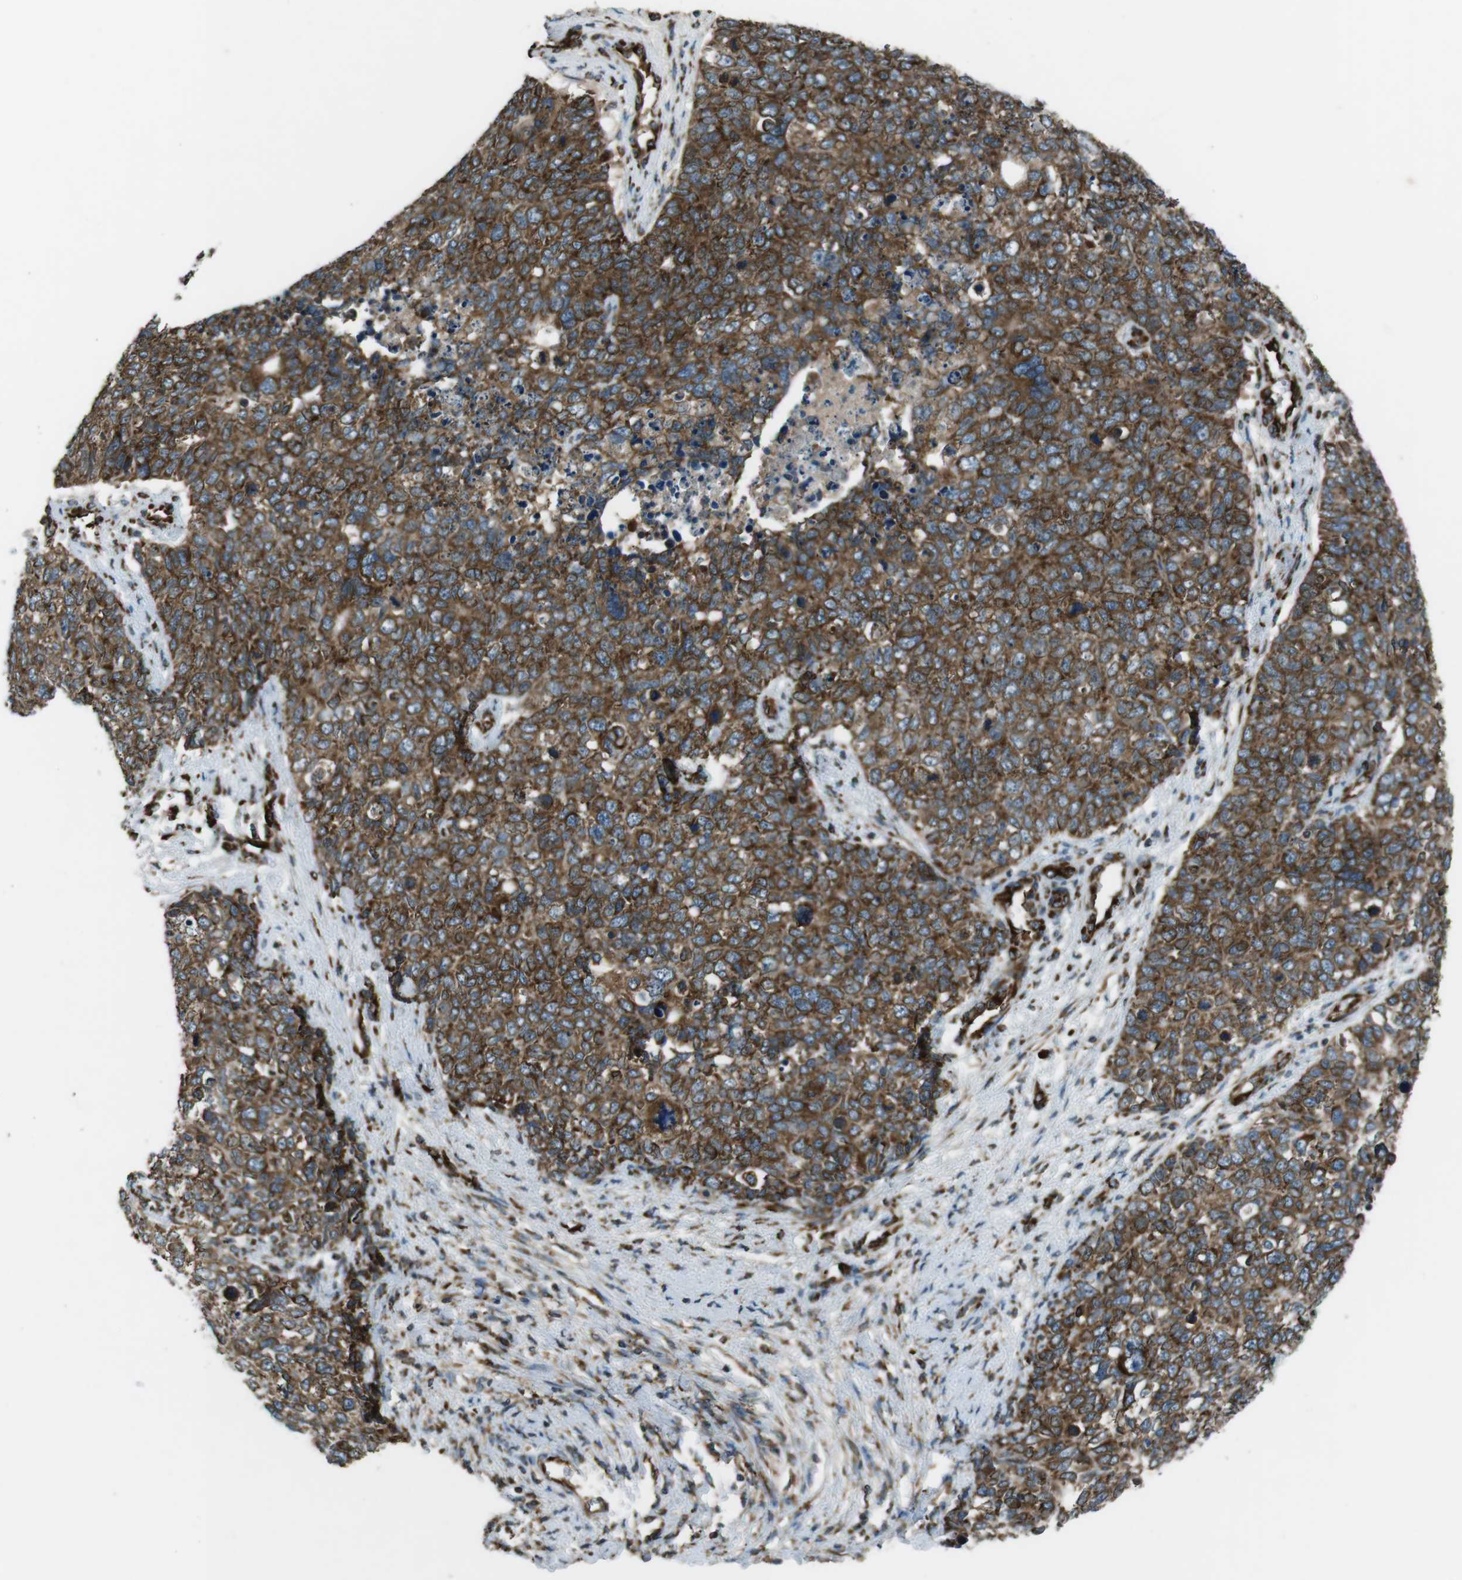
{"staining": {"intensity": "strong", "quantity": ">75%", "location": "cytoplasmic/membranous"}, "tissue": "cervical cancer", "cell_type": "Tumor cells", "image_type": "cancer", "snomed": [{"axis": "morphology", "description": "Squamous cell carcinoma, NOS"}, {"axis": "topography", "description": "Cervix"}], "caption": "IHC (DAB (3,3'-diaminobenzidine)) staining of cervical squamous cell carcinoma displays strong cytoplasmic/membranous protein positivity in about >75% of tumor cells.", "gene": "KTN1", "patient": {"sex": "female", "age": 63}}